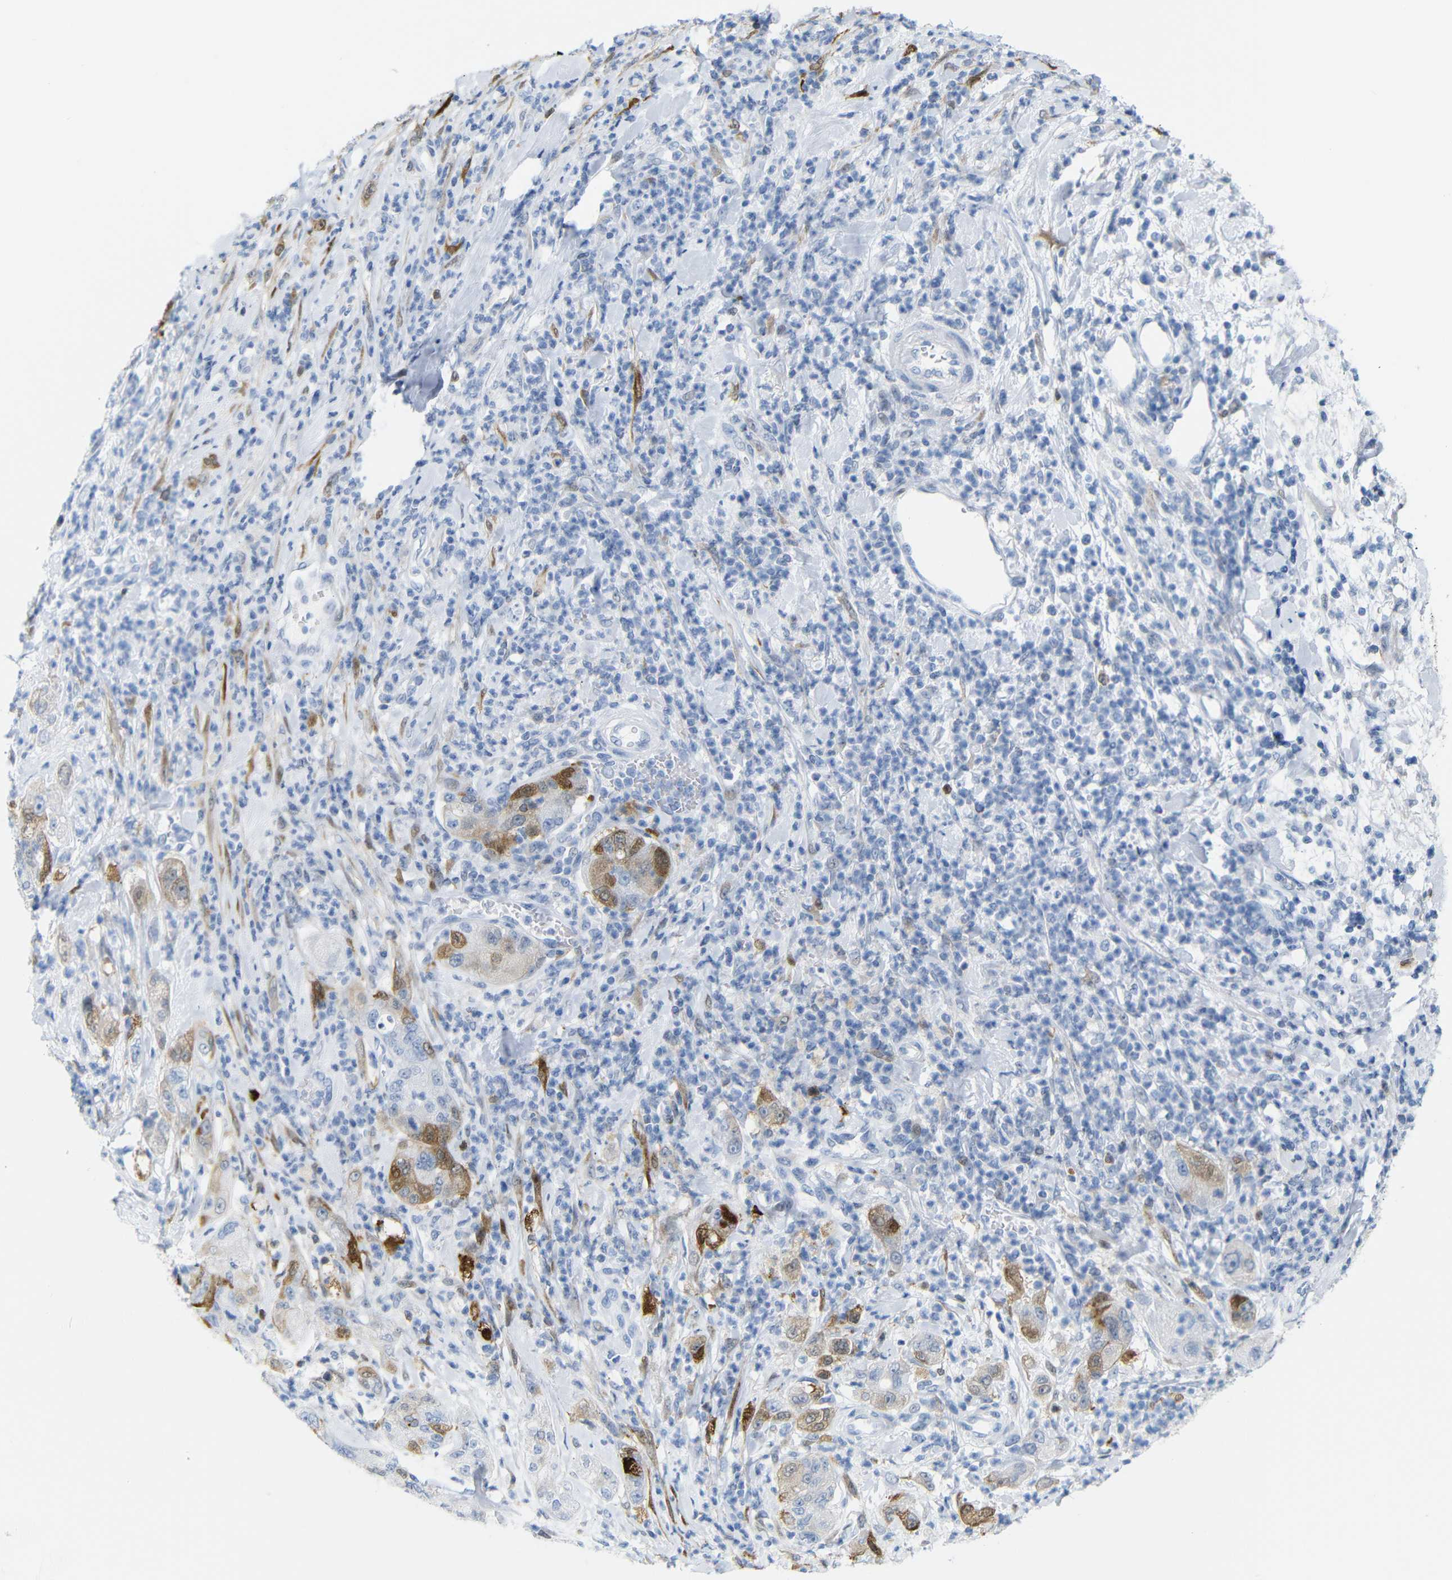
{"staining": {"intensity": "moderate", "quantity": "25%-75%", "location": "cytoplasmic/membranous"}, "tissue": "pancreatic cancer", "cell_type": "Tumor cells", "image_type": "cancer", "snomed": [{"axis": "morphology", "description": "Adenocarcinoma, NOS"}, {"axis": "topography", "description": "Pancreas"}], "caption": "Pancreatic cancer (adenocarcinoma) stained with a brown dye exhibits moderate cytoplasmic/membranous positive positivity in about 25%-75% of tumor cells.", "gene": "MT1A", "patient": {"sex": "female", "age": 78}}